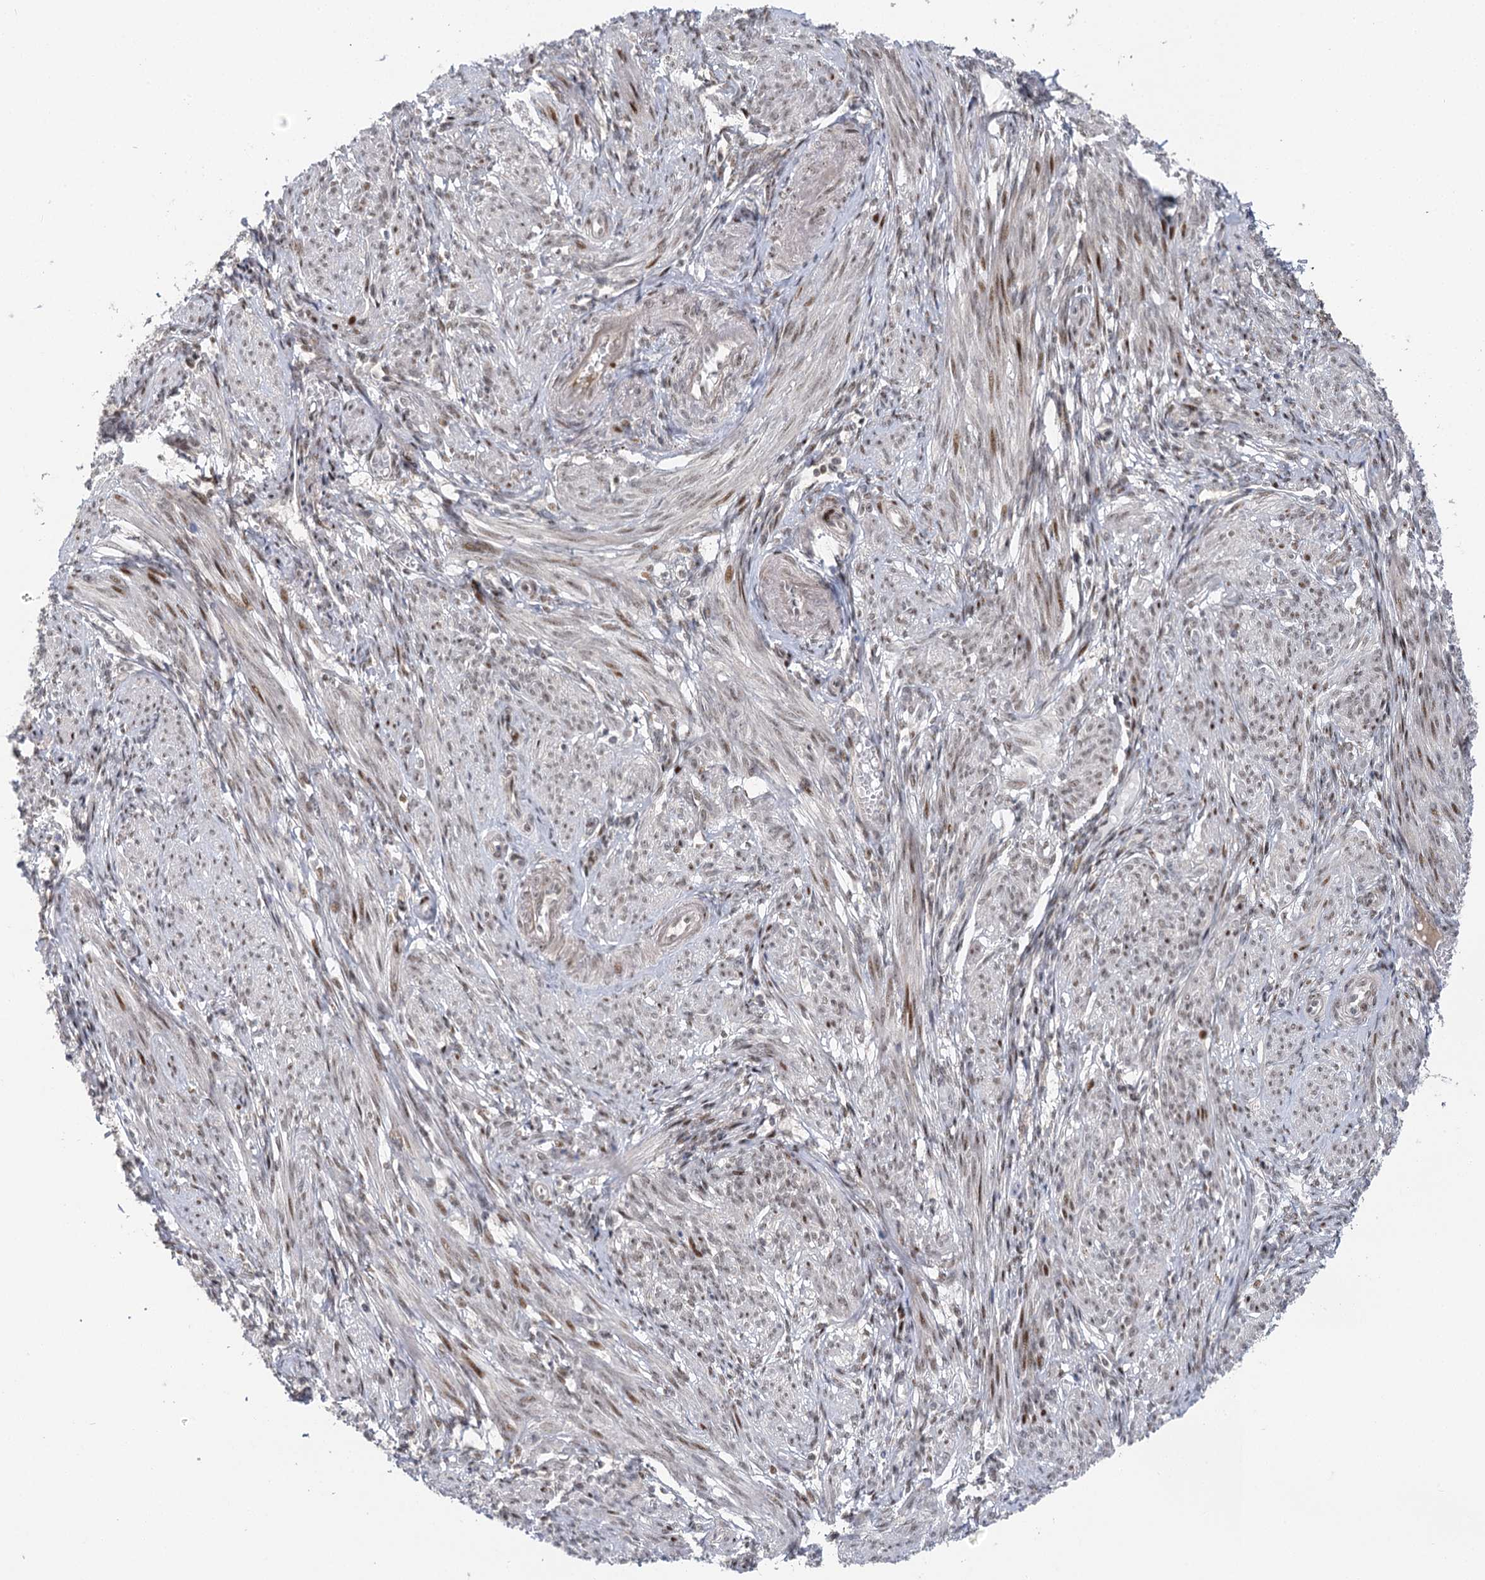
{"staining": {"intensity": "negative", "quantity": "none", "location": "none"}, "tissue": "smooth muscle", "cell_type": "Smooth muscle cells", "image_type": "normal", "snomed": [{"axis": "morphology", "description": "Normal tissue, NOS"}, {"axis": "topography", "description": "Smooth muscle"}], "caption": "Immunohistochemical staining of normal human smooth muscle shows no significant expression in smooth muscle cells.", "gene": "IL11RA", "patient": {"sex": "female", "age": 39}}